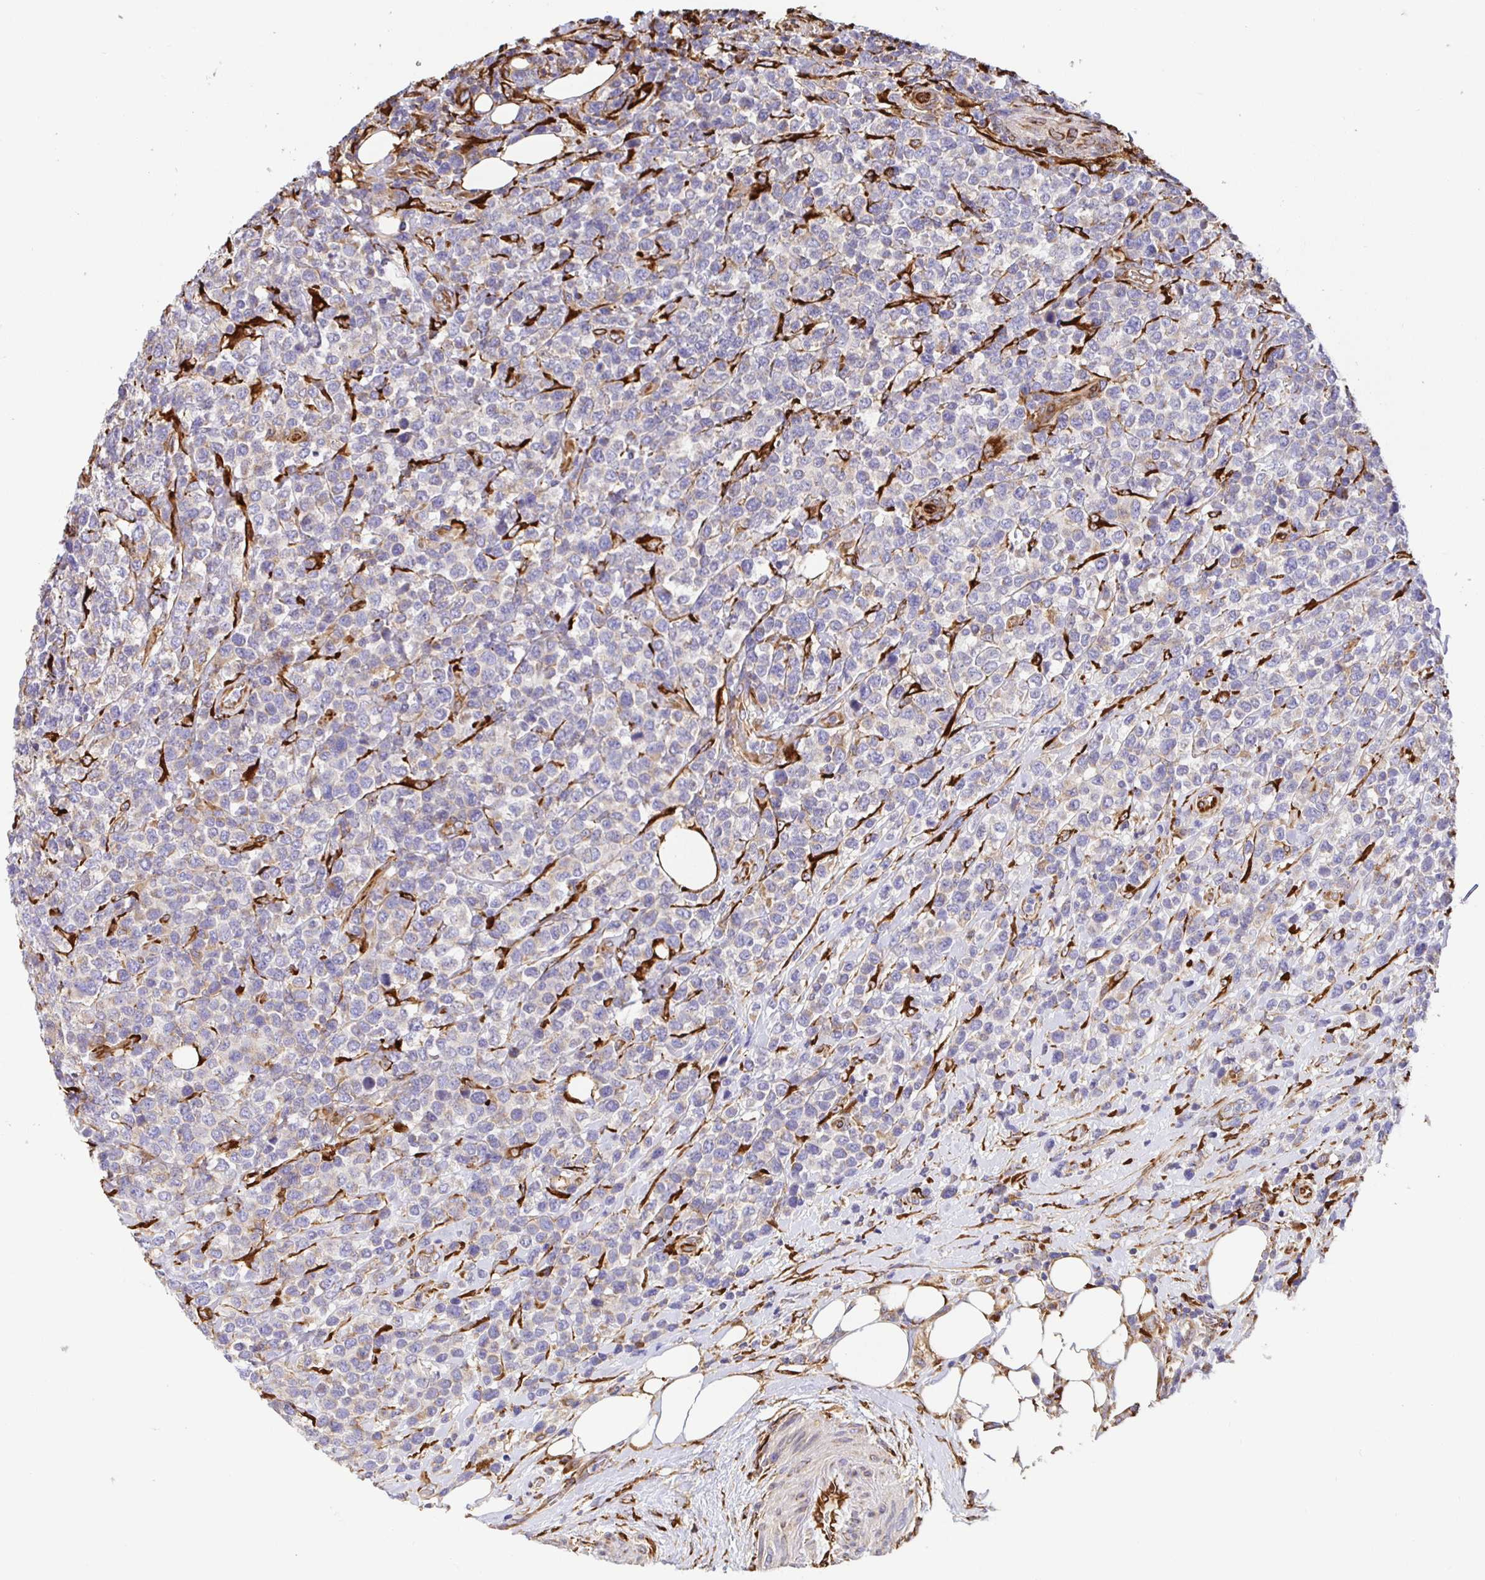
{"staining": {"intensity": "negative", "quantity": "none", "location": "none"}, "tissue": "lymphoma", "cell_type": "Tumor cells", "image_type": "cancer", "snomed": [{"axis": "morphology", "description": "Malignant lymphoma, non-Hodgkin's type, High grade"}, {"axis": "topography", "description": "Soft tissue"}], "caption": "Malignant lymphoma, non-Hodgkin's type (high-grade) was stained to show a protein in brown. There is no significant expression in tumor cells. Brightfield microscopy of immunohistochemistry stained with DAB (brown) and hematoxylin (blue), captured at high magnification.", "gene": "MAOA", "patient": {"sex": "female", "age": 56}}